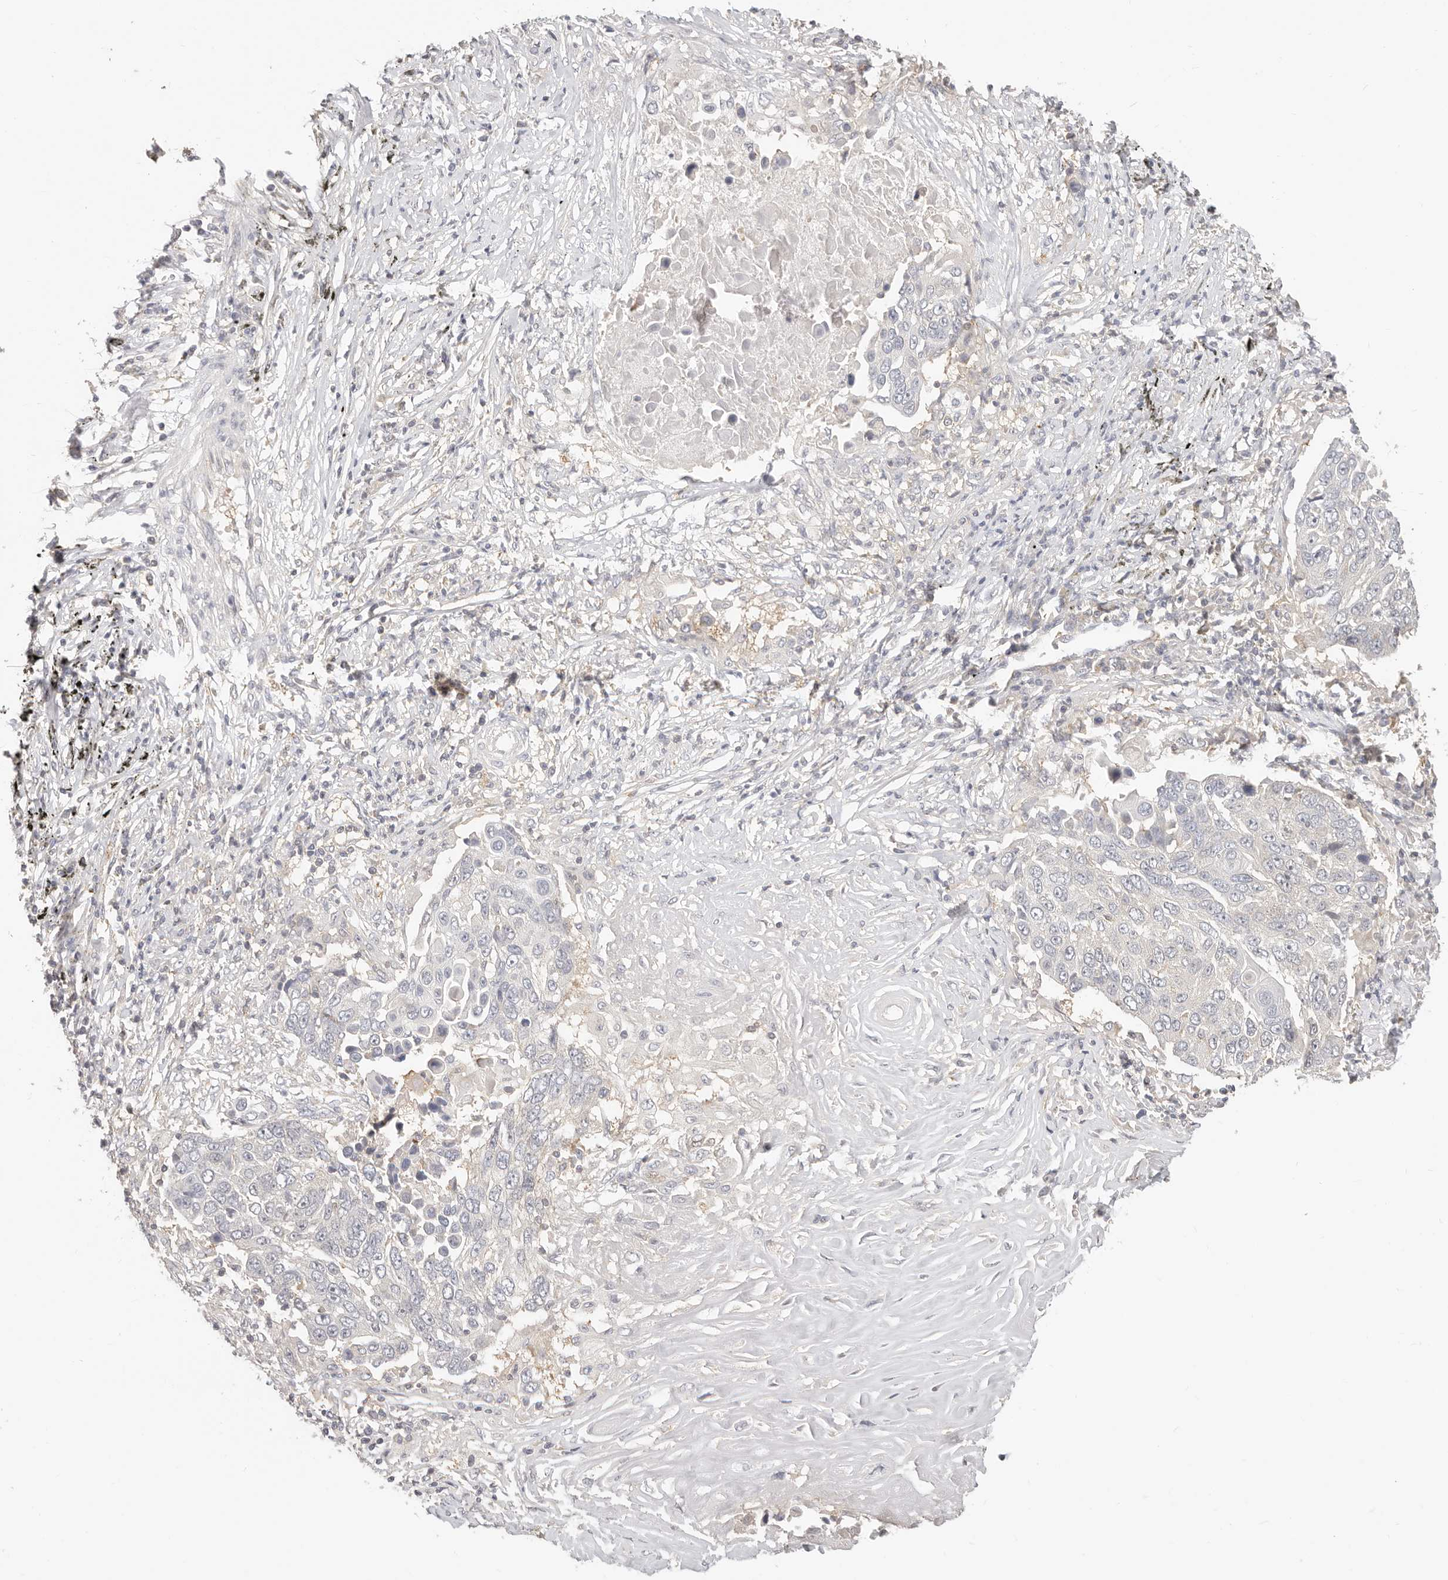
{"staining": {"intensity": "negative", "quantity": "none", "location": "none"}, "tissue": "lung cancer", "cell_type": "Tumor cells", "image_type": "cancer", "snomed": [{"axis": "morphology", "description": "Squamous cell carcinoma, NOS"}, {"axis": "topography", "description": "Lung"}], "caption": "An image of human lung cancer is negative for staining in tumor cells. (IHC, brightfield microscopy, high magnification).", "gene": "DTNBP1", "patient": {"sex": "male", "age": 66}}